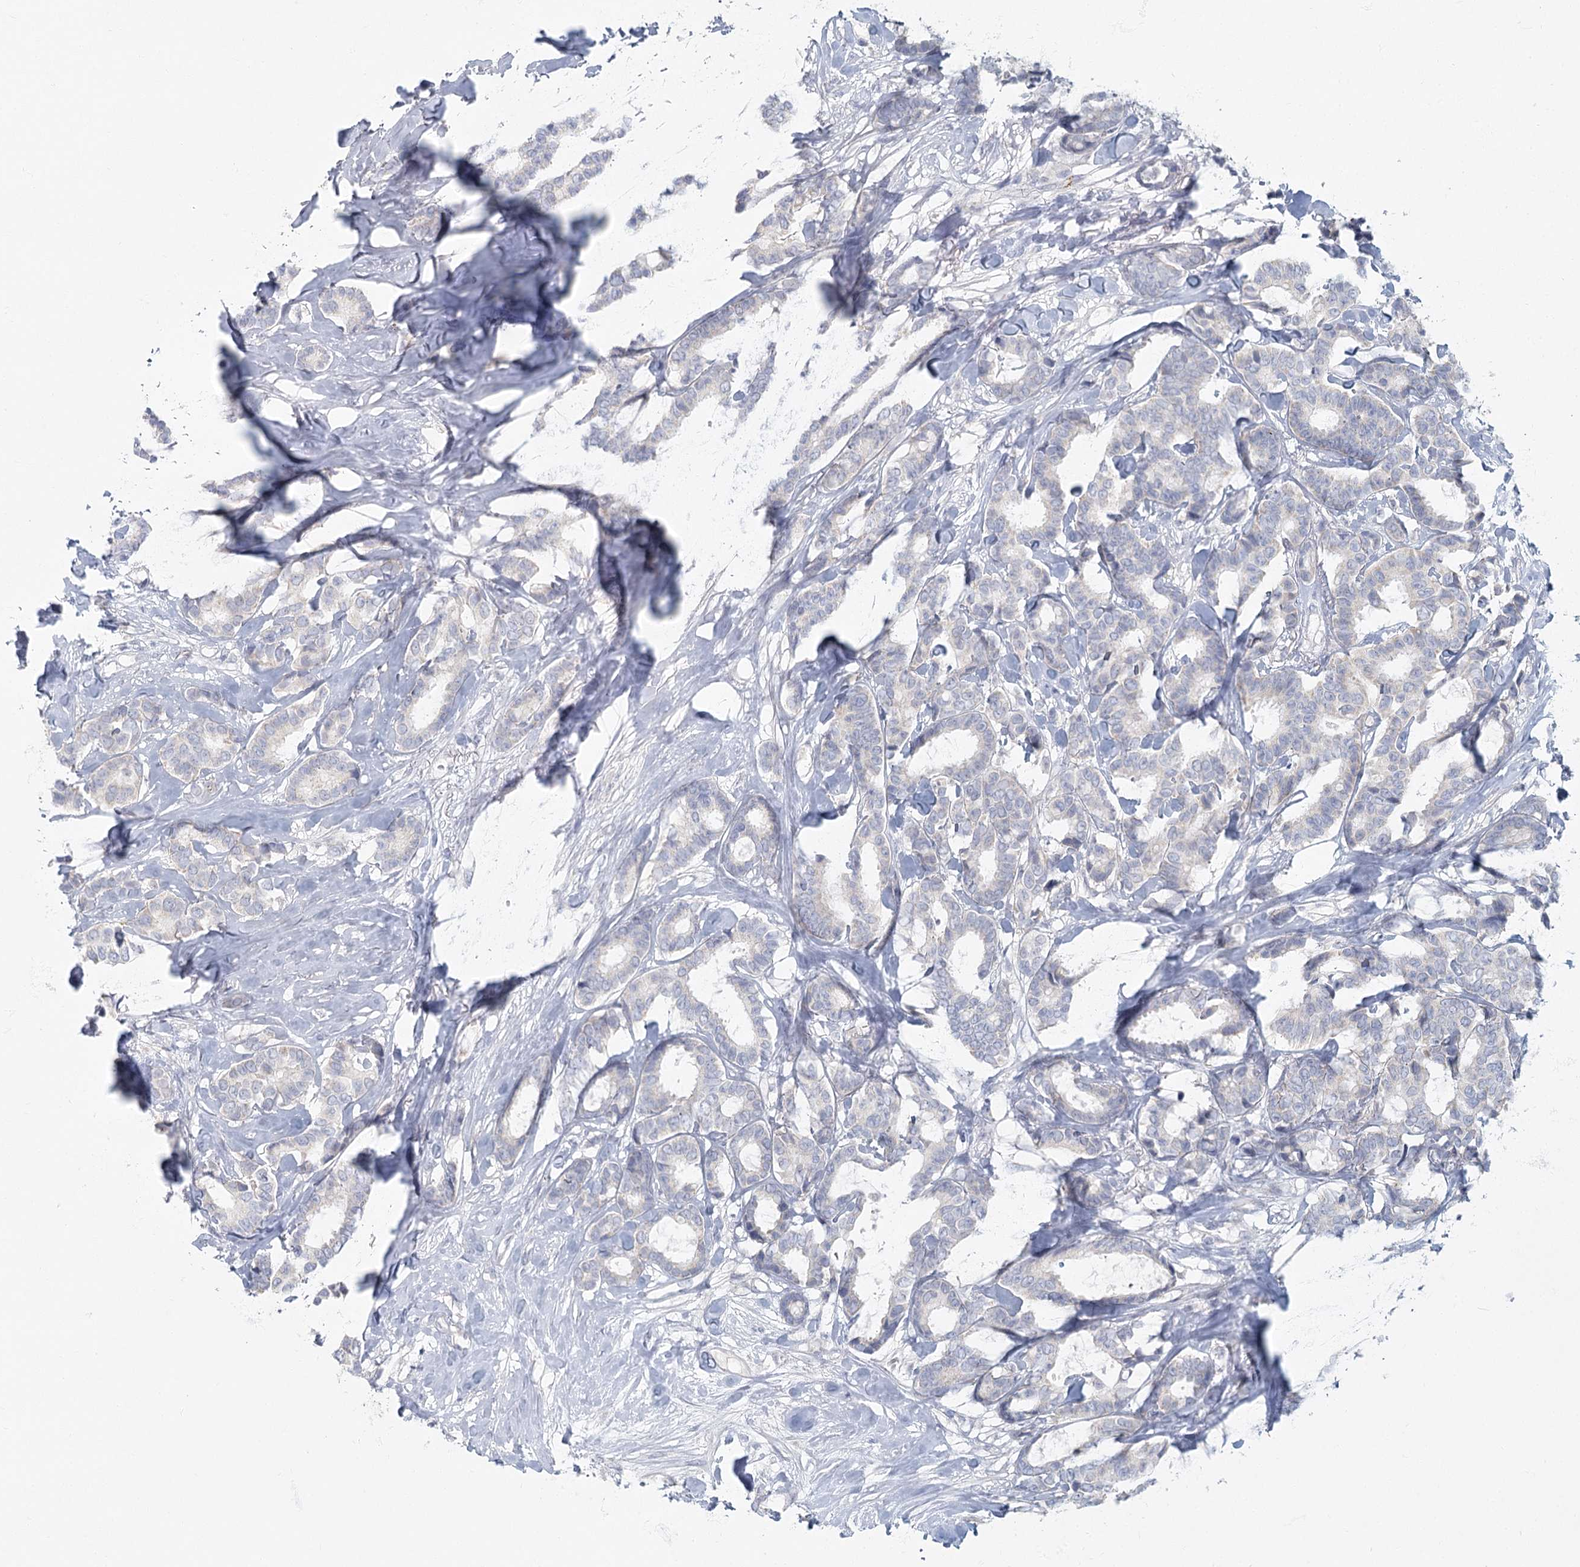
{"staining": {"intensity": "negative", "quantity": "none", "location": "none"}, "tissue": "breast cancer", "cell_type": "Tumor cells", "image_type": "cancer", "snomed": [{"axis": "morphology", "description": "Duct carcinoma"}, {"axis": "topography", "description": "Breast"}], "caption": "DAB (3,3'-diaminobenzidine) immunohistochemical staining of intraductal carcinoma (breast) reveals no significant positivity in tumor cells.", "gene": "FAM110C", "patient": {"sex": "female", "age": 87}}